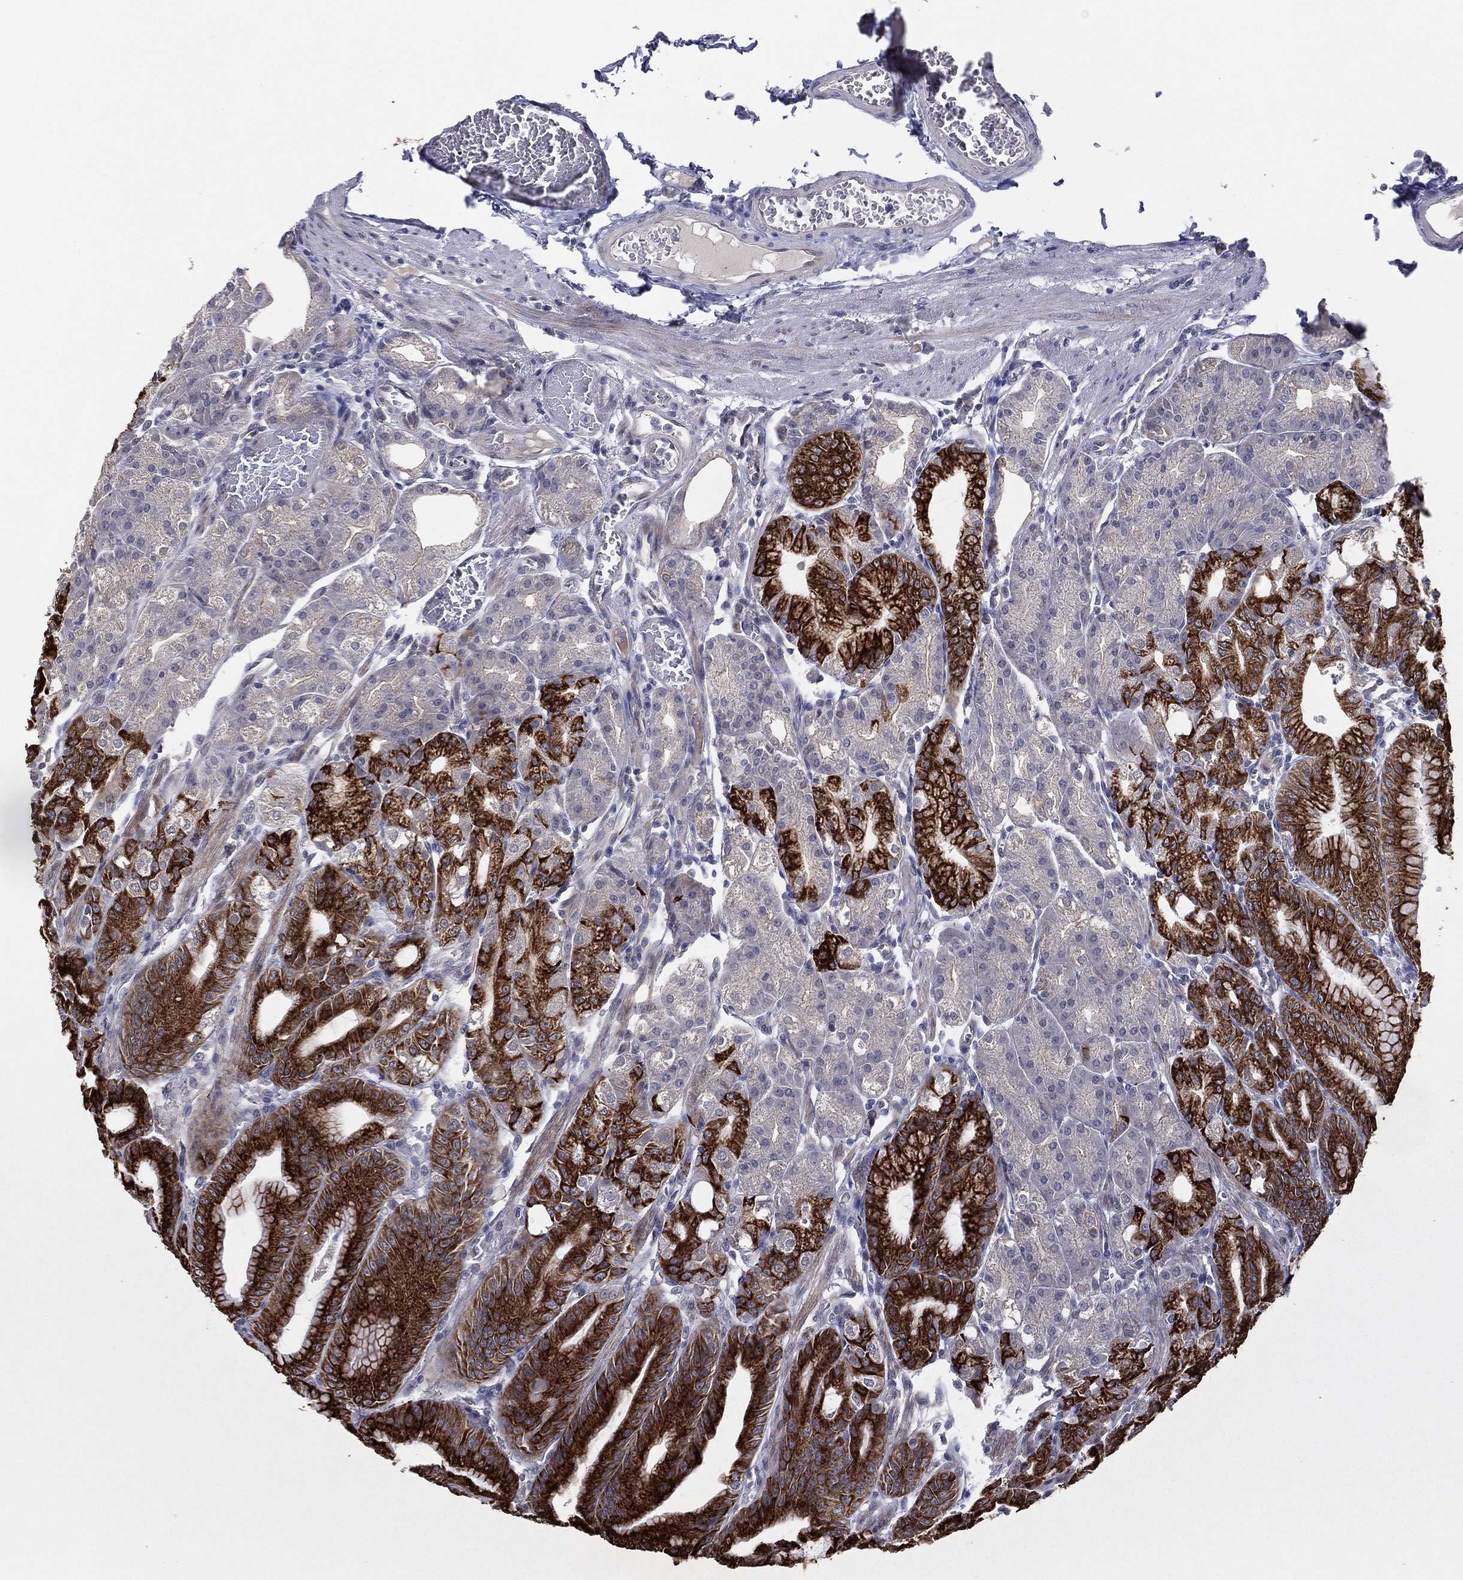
{"staining": {"intensity": "strong", "quantity": ">75%", "location": "cytoplasmic/membranous"}, "tissue": "stomach", "cell_type": "Glandular cells", "image_type": "normal", "snomed": [{"axis": "morphology", "description": "Normal tissue, NOS"}, {"axis": "topography", "description": "Stomach"}], "caption": "The photomicrograph displays immunohistochemical staining of normal stomach. There is strong cytoplasmic/membranous positivity is appreciated in approximately >75% of glandular cells.", "gene": "KAT14", "patient": {"sex": "male", "age": 71}}